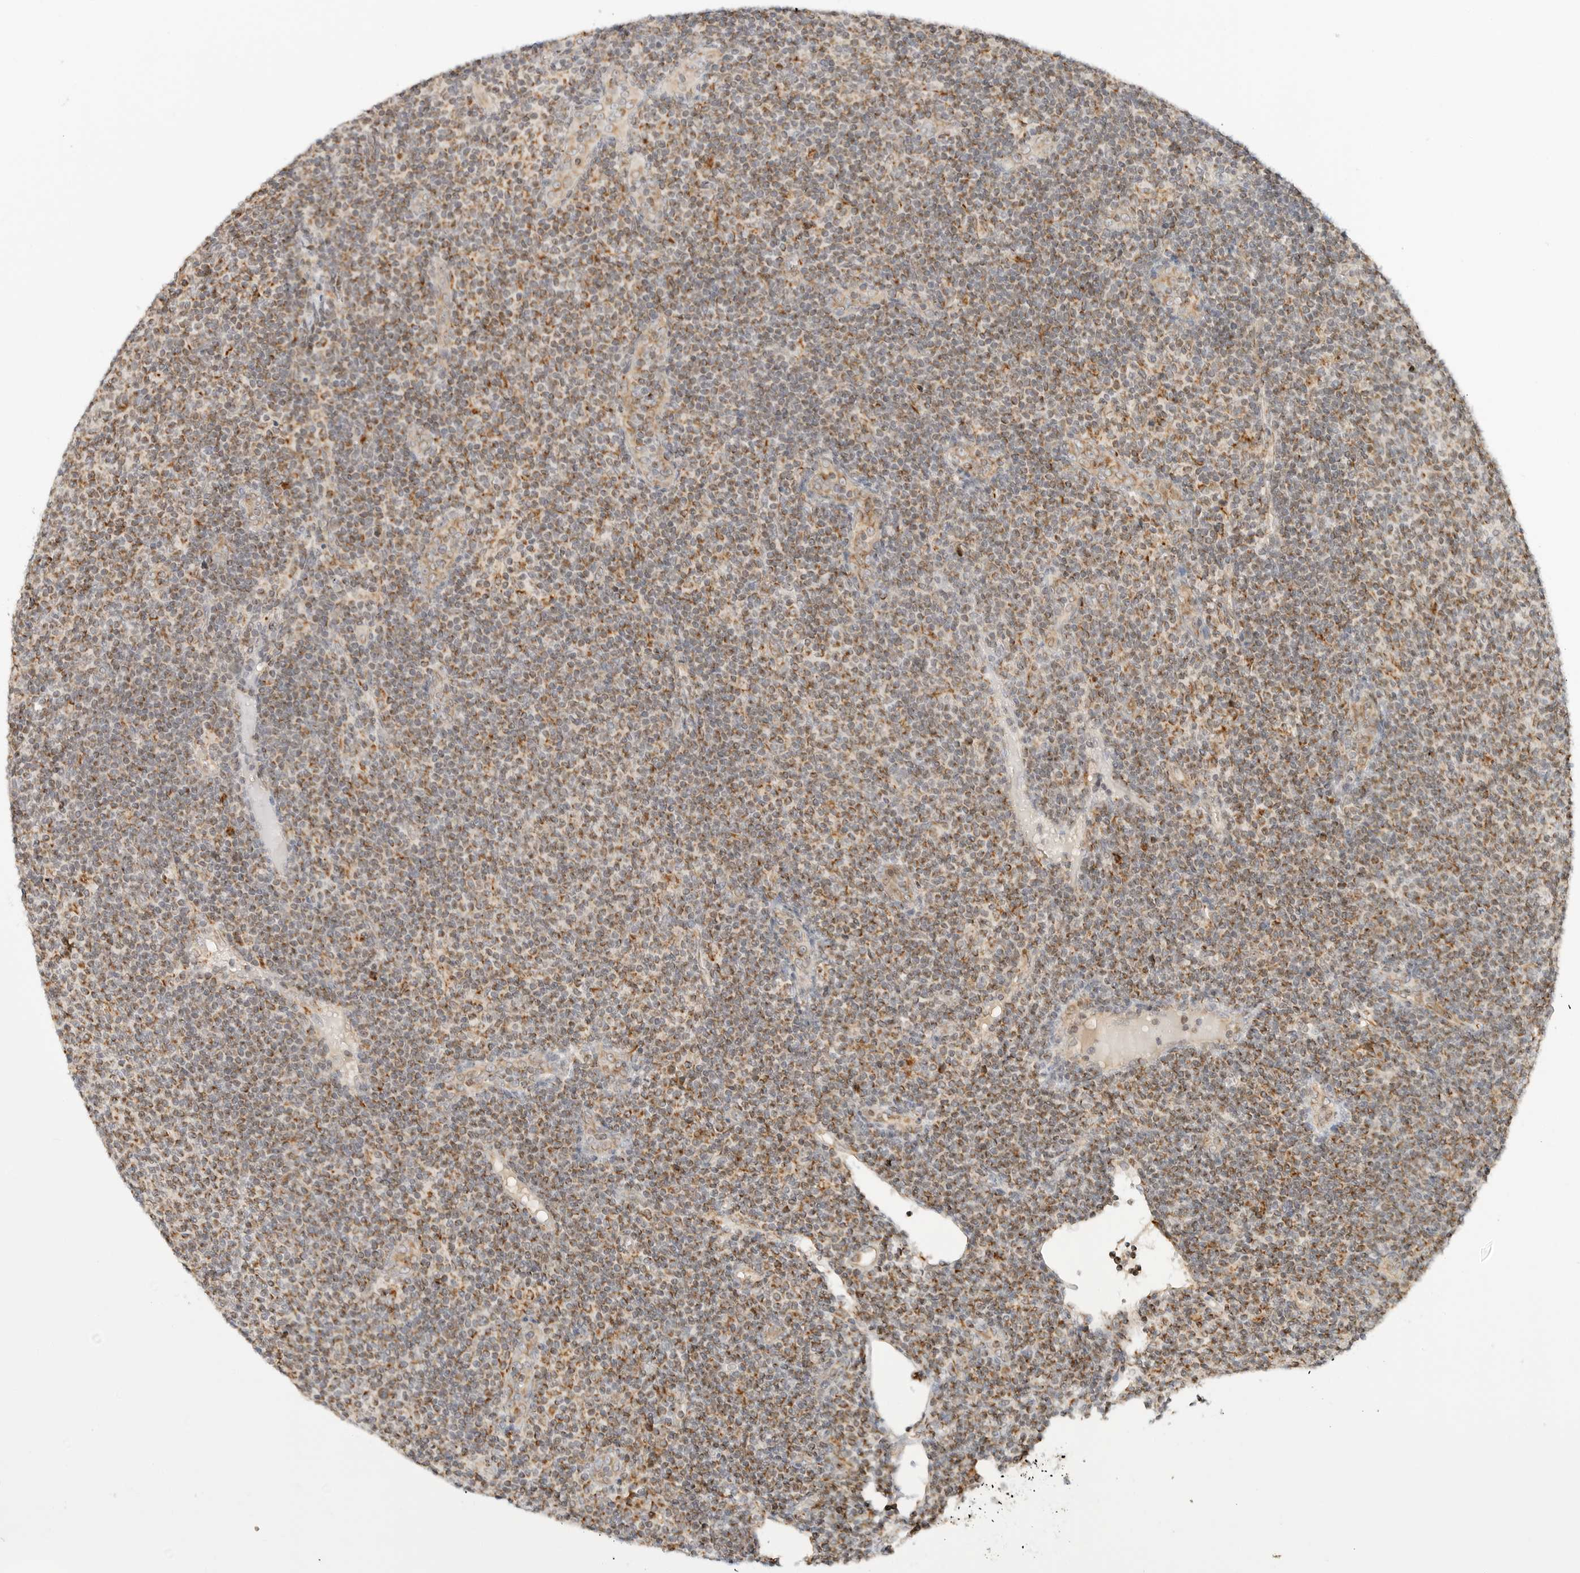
{"staining": {"intensity": "moderate", "quantity": ">75%", "location": "cytoplasmic/membranous"}, "tissue": "lymphoma", "cell_type": "Tumor cells", "image_type": "cancer", "snomed": [{"axis": "morphology", "description": "Malignant lymphoma, non-Hodgkin's type, Low grade"}, {"axis": "topography", "description": "Lymph node"}], "caption": "This is a micrograph of immunohistochemistry staining of lymphoma, which shows moderate positivity in the cytoplasmic/membranous of tumor cells.", "gene": "DYRK4", "patient": {"sex": "male", "age": 66}}